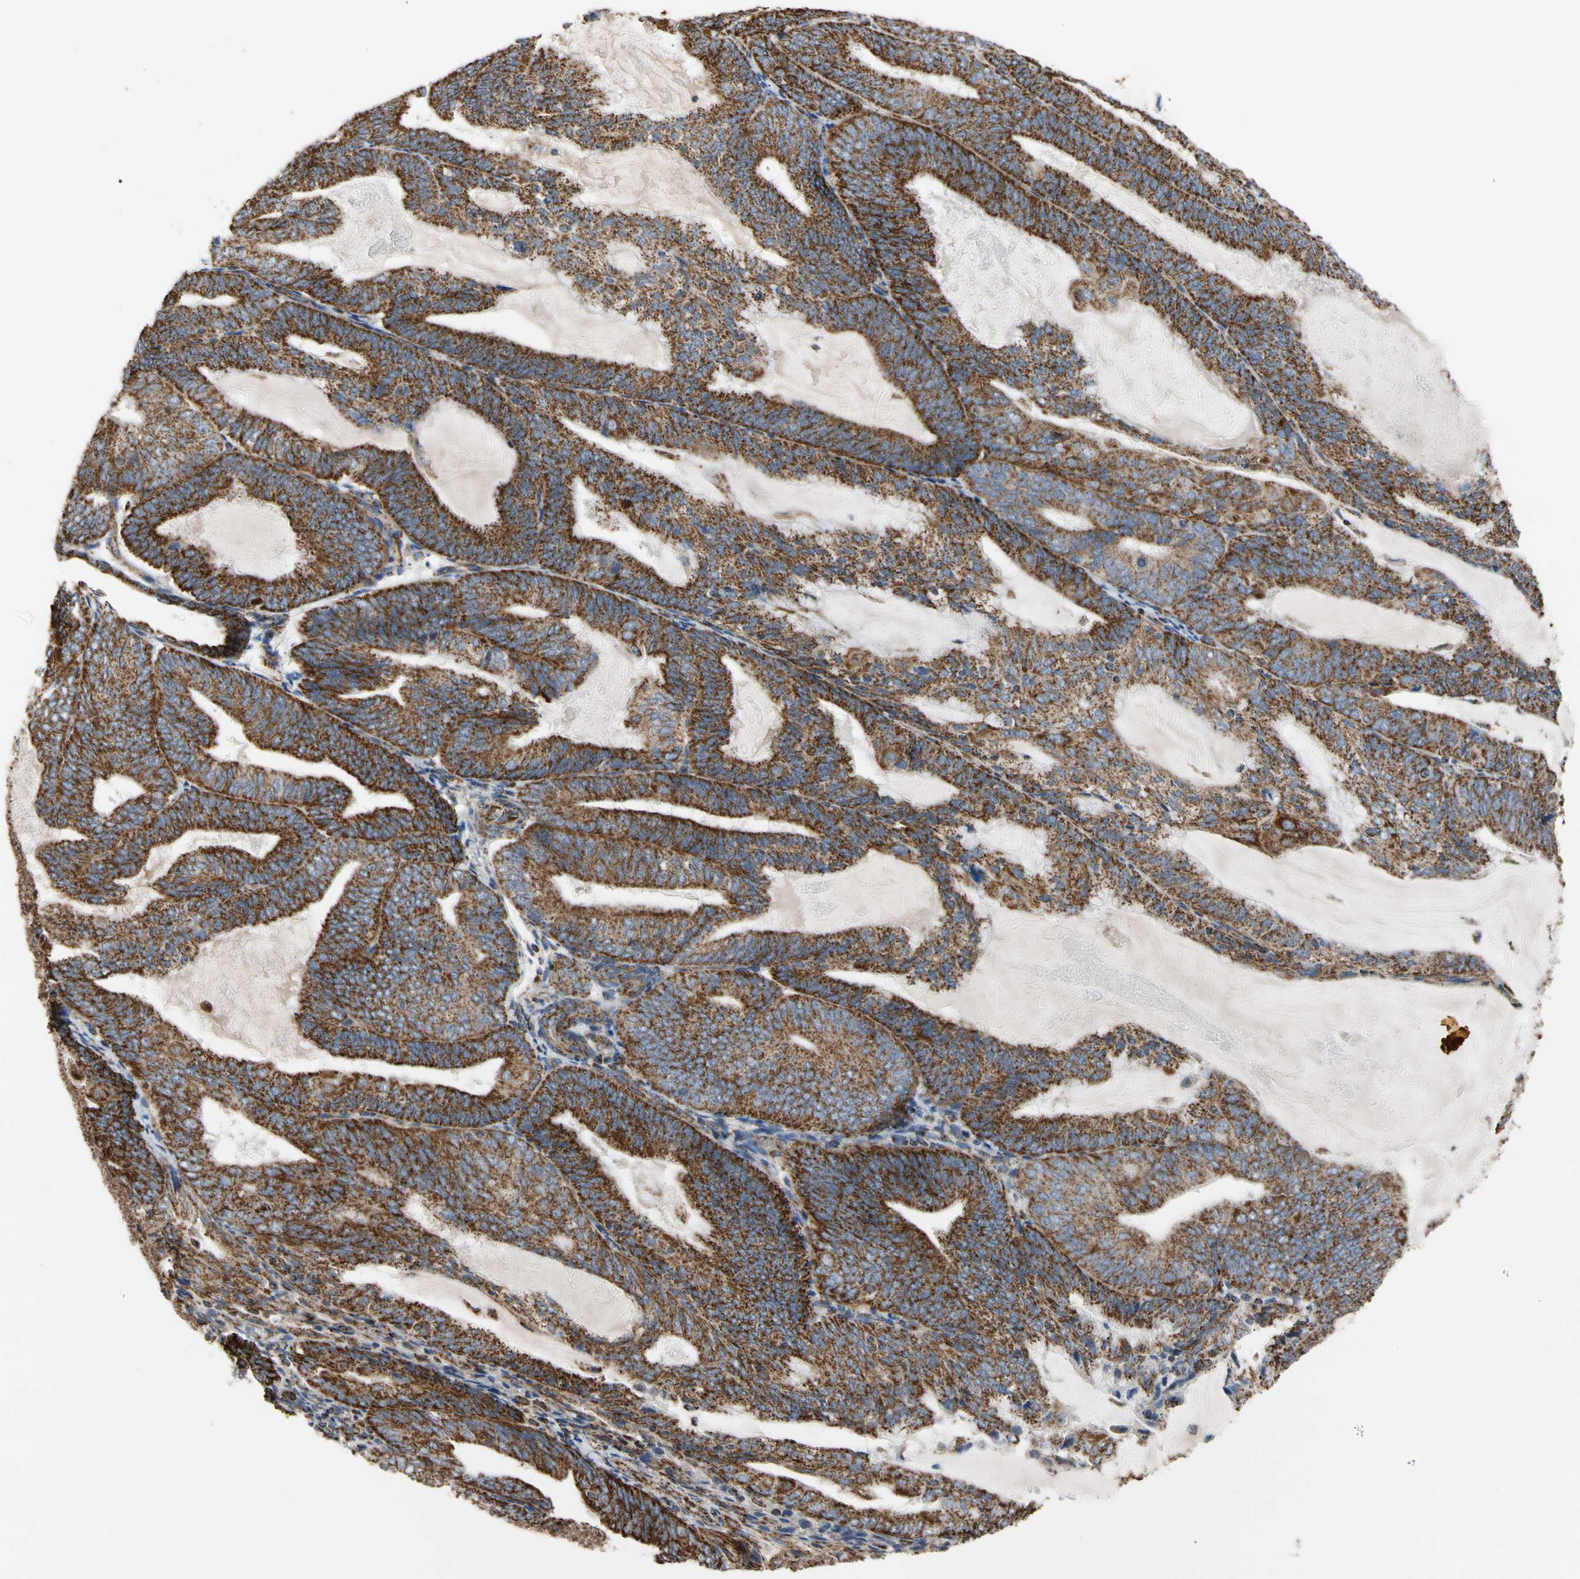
{"staining": {"intensity": "strong", "quantity": ">75%", "location": "cytoplasmic/membranous"}, "tissue": "endometrial cancer", "cell_type": "Tumor cells", "image_type": "cancer", "snomed": [{"axis": "morphology", "description": "Adenocarcinoma, NOS"}, {"axis": "topography", "description": "Endometrium"}], "caption": "Protein expression by IHC displays strong cytoplasmic/membranous staining in about >75% of tumor cells in adenocarcinoma (endometrial). The staining was performed using DAB (3,3'-diaminobenzidine) to visualize the protein expression in brown, while the nuclei were stained in blue with hematoxylin (Magnification: 20x).", "gene": "FAM110B", "patient": {"sex": "female", "age": 81}}